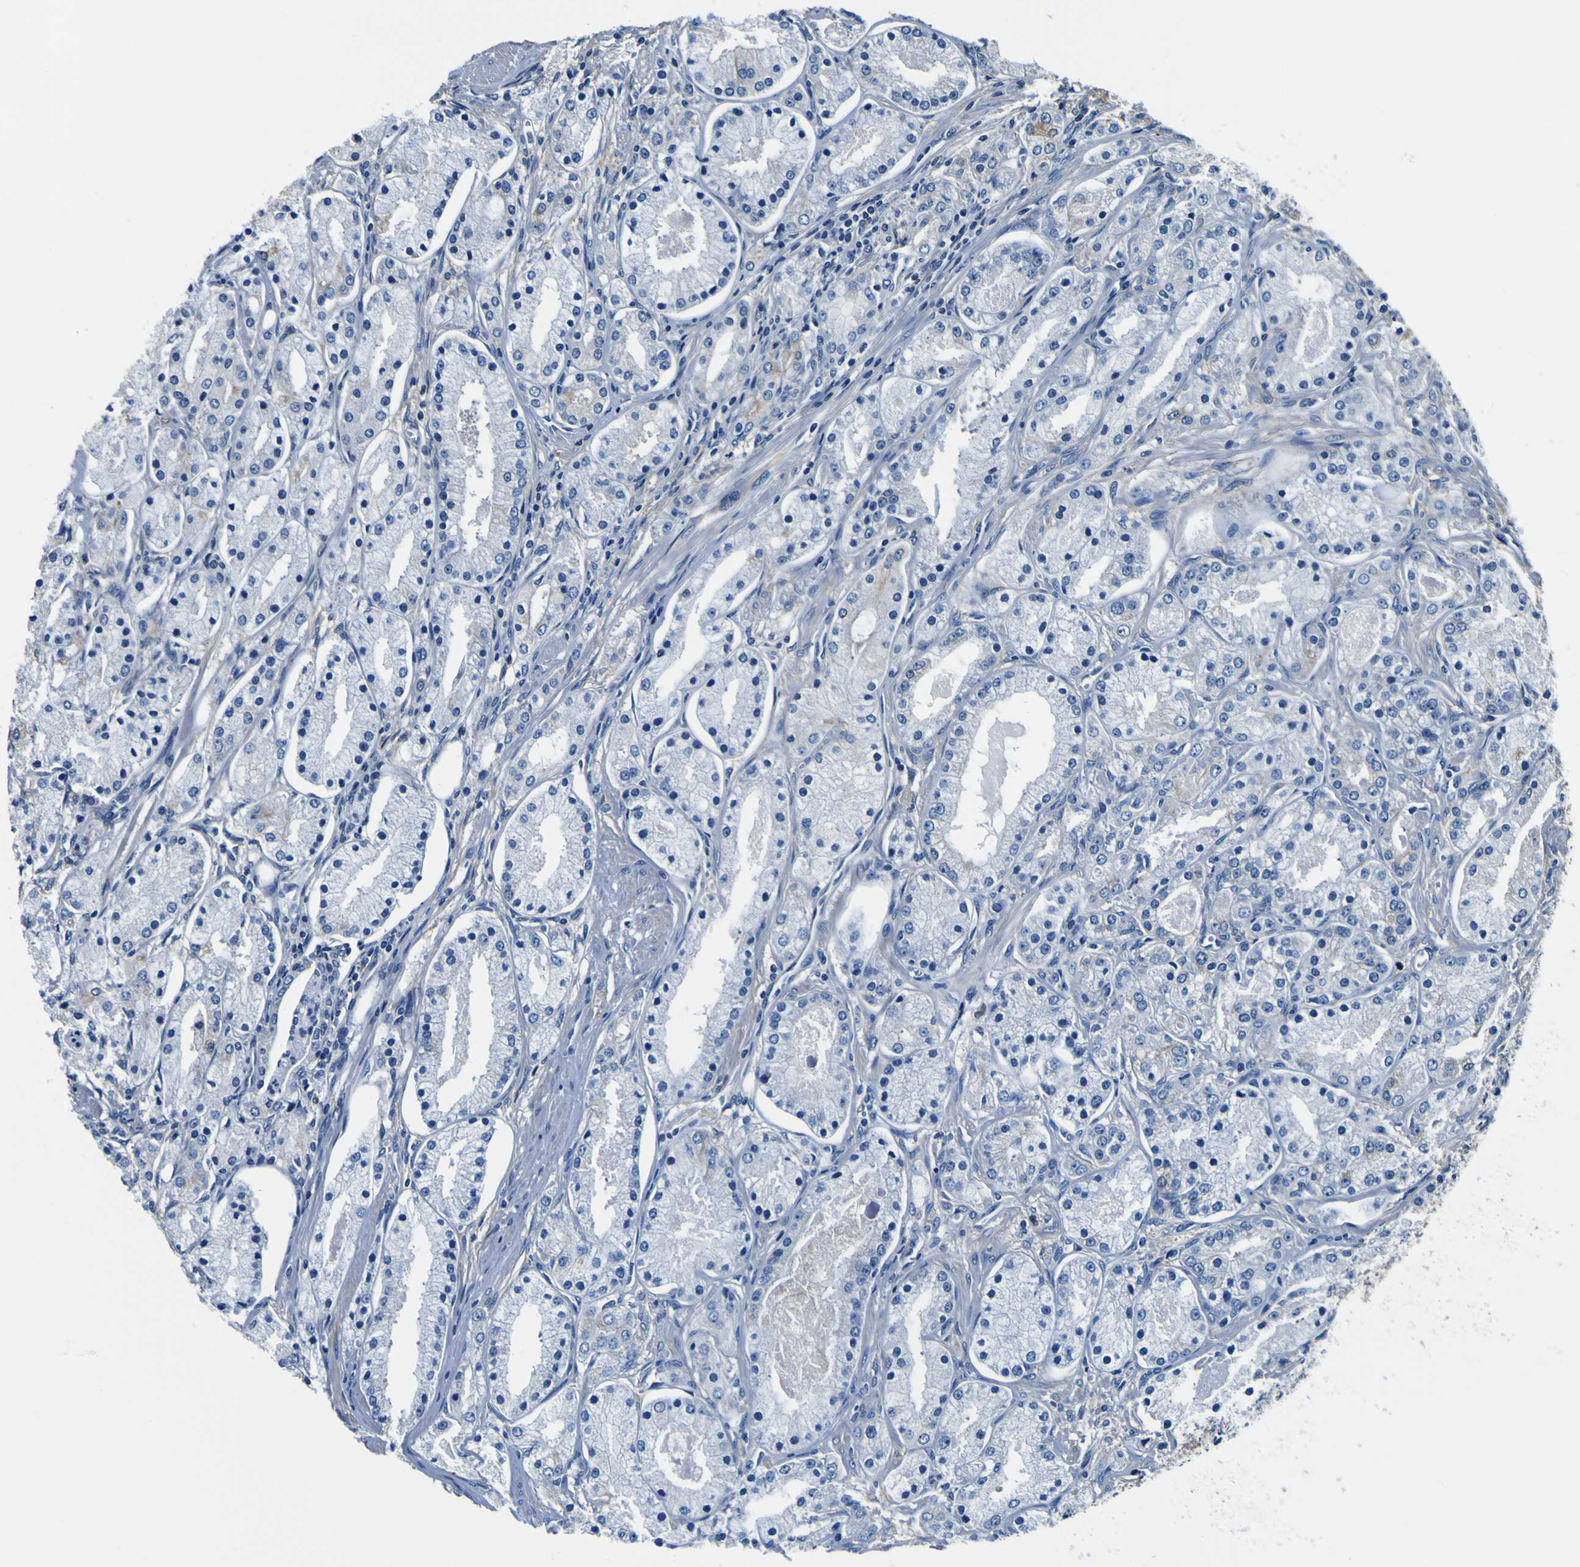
{"staining": {"intensity": "negative", "quantity": "none", "location": "none"}, "tissue": "prostate cancer", "cell_type": "Tumor cells", "image_type": "cancer", "snomed": [{"axis": "morphology", "description": "Adenocarcinoma, High grade"}, {"axis": "topography", "description": "Prostate"}], "caption": "This is a image of IHC staining of prostate cancer, which shows no expression in tumor cells. (DAB immunohistochemistry (IHC) visualized using brightfield microscopy, high magnification).", "gene": "TUBA1B", "patient": {"sex": "male", "age": 66}}